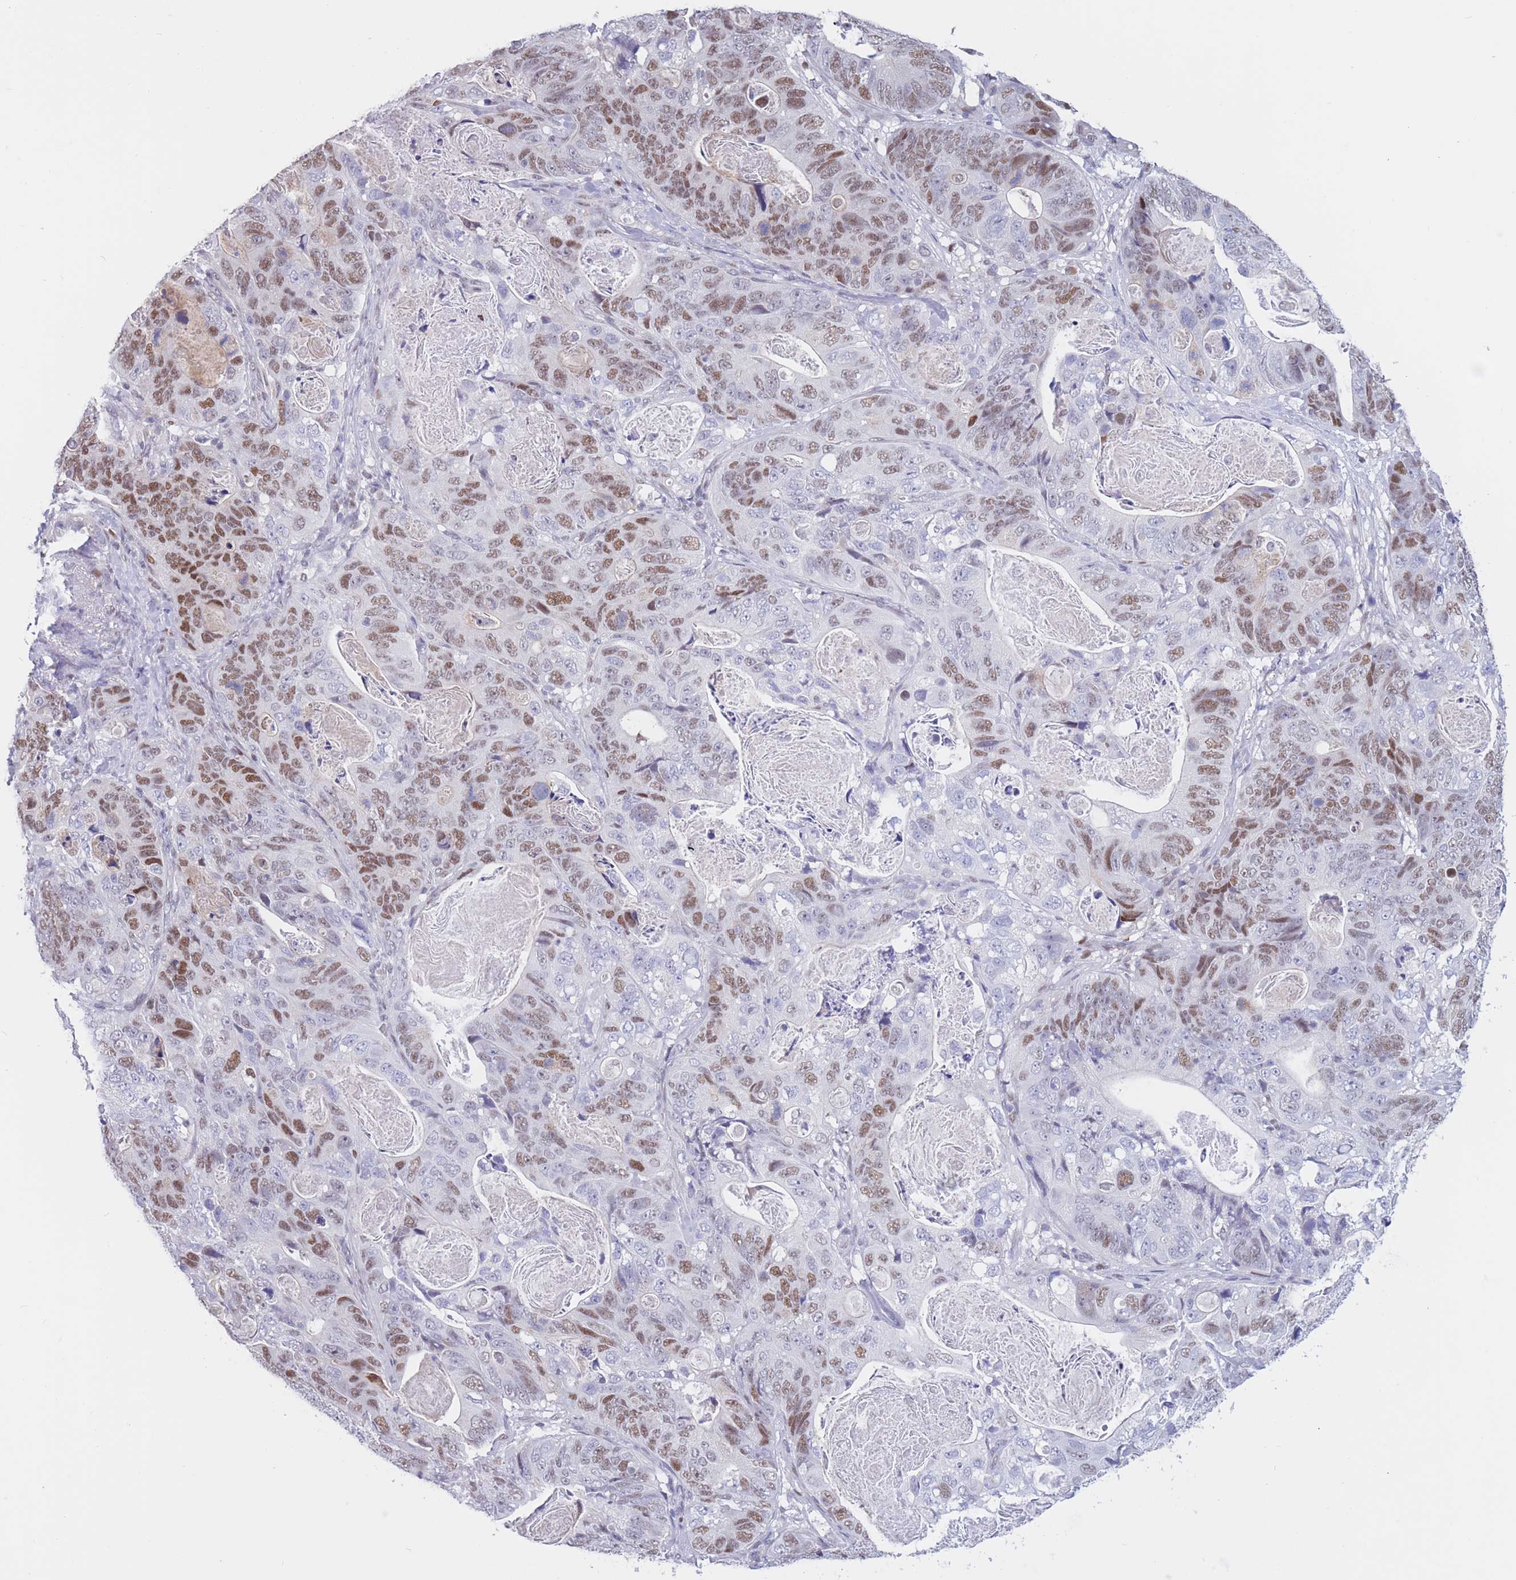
{"staining": {"intensity": "moderate", "quantity": "25%-75%", "location": "nuclear"}, "tissue": "stomach cancer", "cell_type": "Tumor cells", "image_type": "cancer", "snomed": [{"axis": "morphology", "description": "Normal tissue, NOS"}, {"axis": "morphology", "description": "Adenocarcinoma, NOS"}, {"axis": "topography", "description": "Stomach"}], "caption": "Moderate nuclear positivity for a protein is appreciated in about 25%-75% of tumor cells of adenocarcinoma (stomach) using immunohistochemistry (IHC).", "gene": "NASP", "patient": {"sex": "female", "age": 89}}